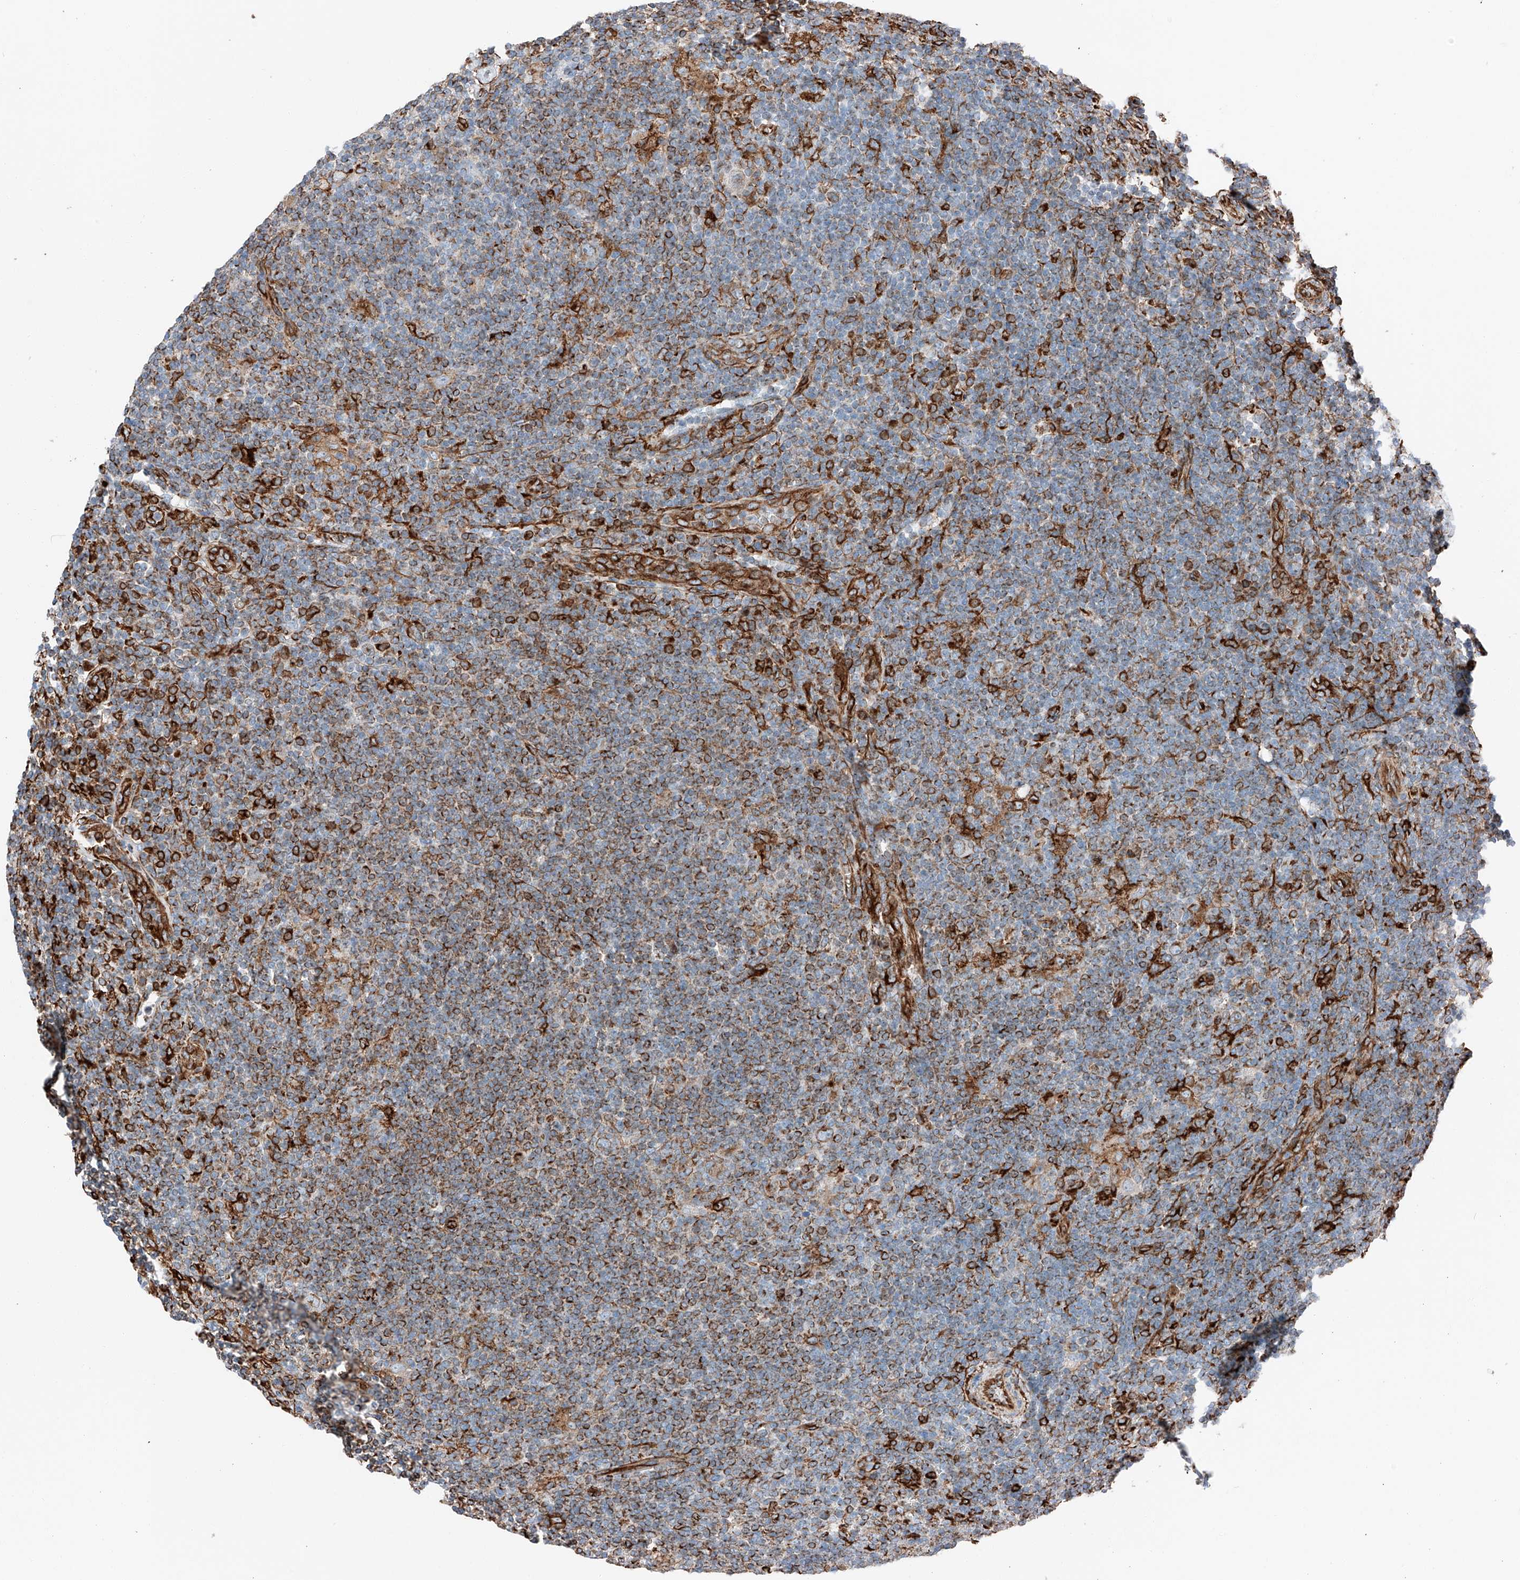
{"staining": {"intensity": "moderate", "quantity": "25%-75%", "location": "cytoplasmic/membranous"}, "tissue": "lymphoma", "cell_type": "Tumor cells", "image_type": "cancer", "snomed": [{"axis": "morphology", "description": "Hodgkin's disease, NOS"}, {"axis": "topography", "description": "Lymph node"}], "caption": "Lymphoma tissue reveals moderate cytoplasmic/membranous staining in approximately 25%-75% of tumor cells, visualized by immunohistochemistry. Using DAB (brown) and hematoxylin (blue) stains, captured at high magnification using brightfield microscopy.", "gene": "ZNF804A", "patient": {"sex": "female", "age": 57}}